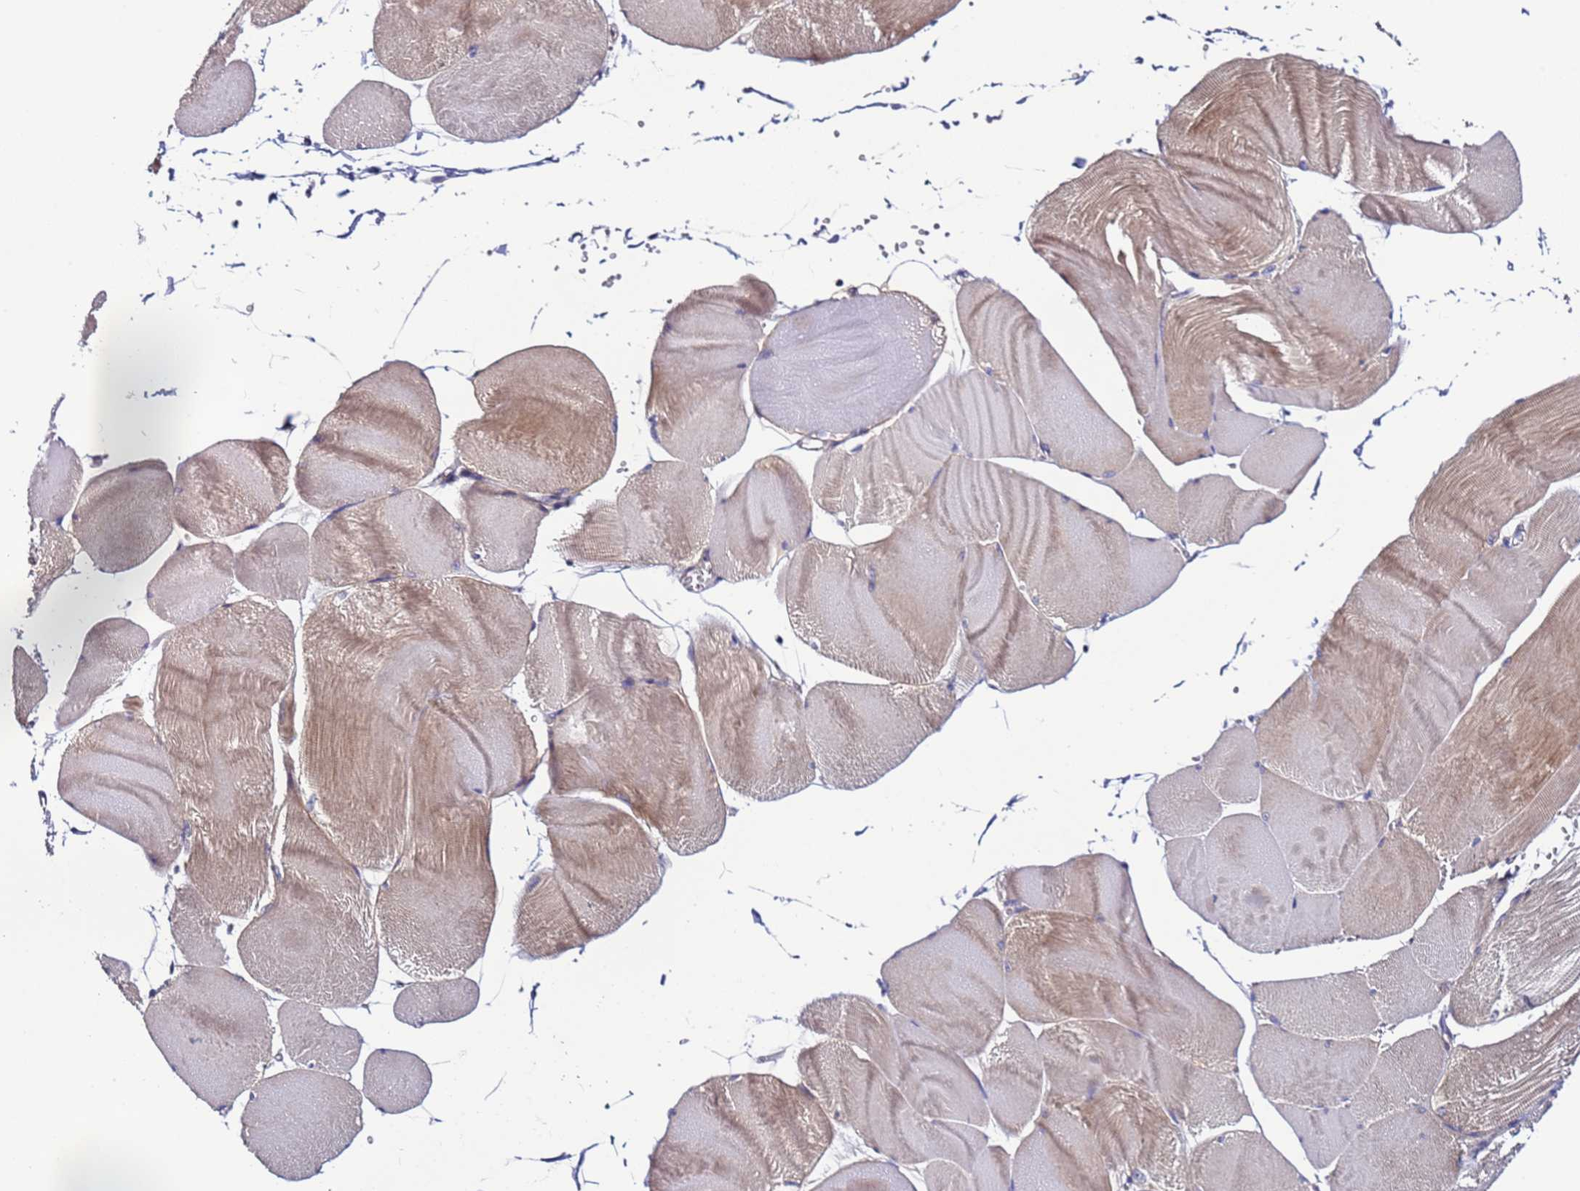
{"staining": {"intensity": "weak", "quantity": "25%-75%", "location": "cytoplasmic/membranous"}, "tissue": "skeletal muscle", "cell_type": "Myocytes", "image_type": "normal", "snomed": [{"axis": "morphology", "description": "Normal tissue, NOS"}, {"axis": "morphology", "description": "Basal cell carcinoma"}, {"axis": "topography", "description": "Skeletal muscle"}], "caption": "Weak cytoplasmic/membranous positivity is appreciated in about 25%-75% of myocytes in benign skeletal muscle. (DAB (3,3'-diaminobenzidine) IHC with brightfield microscopy, high magnification).", "gene": "SPCS1", "patient": {"sex": "female", "age": 64}}